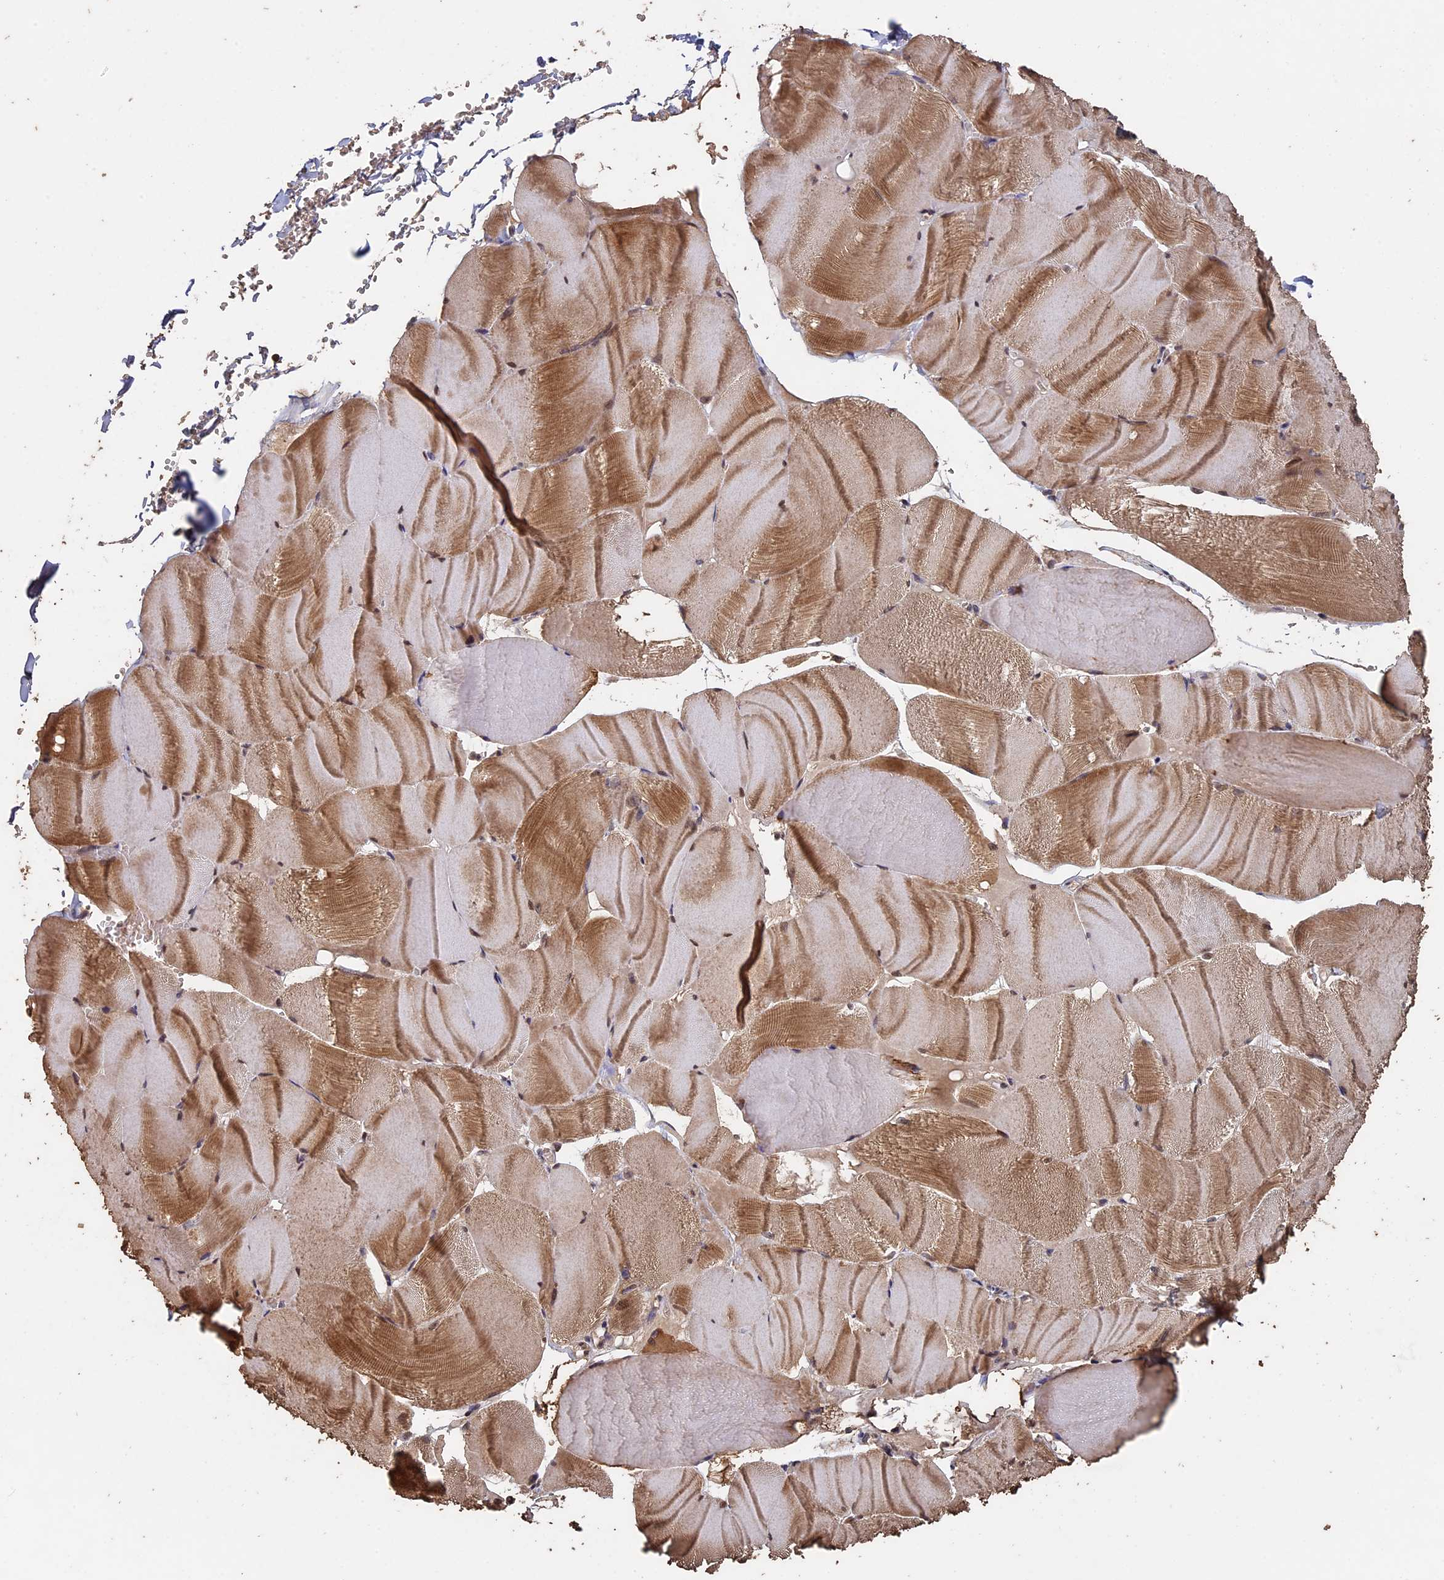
{"staining": {"intensity": "moderate", "quantity": ">75%", "location": "cytoplasmic/membranous"}, "tissue": "skeletal muscle", "cell_type": "Myocytes", "image_type": "normal", "snomed": [{"axis": "morphology", "description": "Normal tissue, NOS"}, {"axis": "morphology", "description": "Basal cell carcinoma"}, {"axis": "topography", "description": "Skeletal muscle"}], "caption": "Moderate cytoplasmic/membranous positivity is seen in about >75% of myocytes in unremarkable skeletal muscle. (brown staining indicates protein expression, while blue staining denotes nuclei).", "gene": "HUNK", "patient": {"sex": "female", "age": 64}}